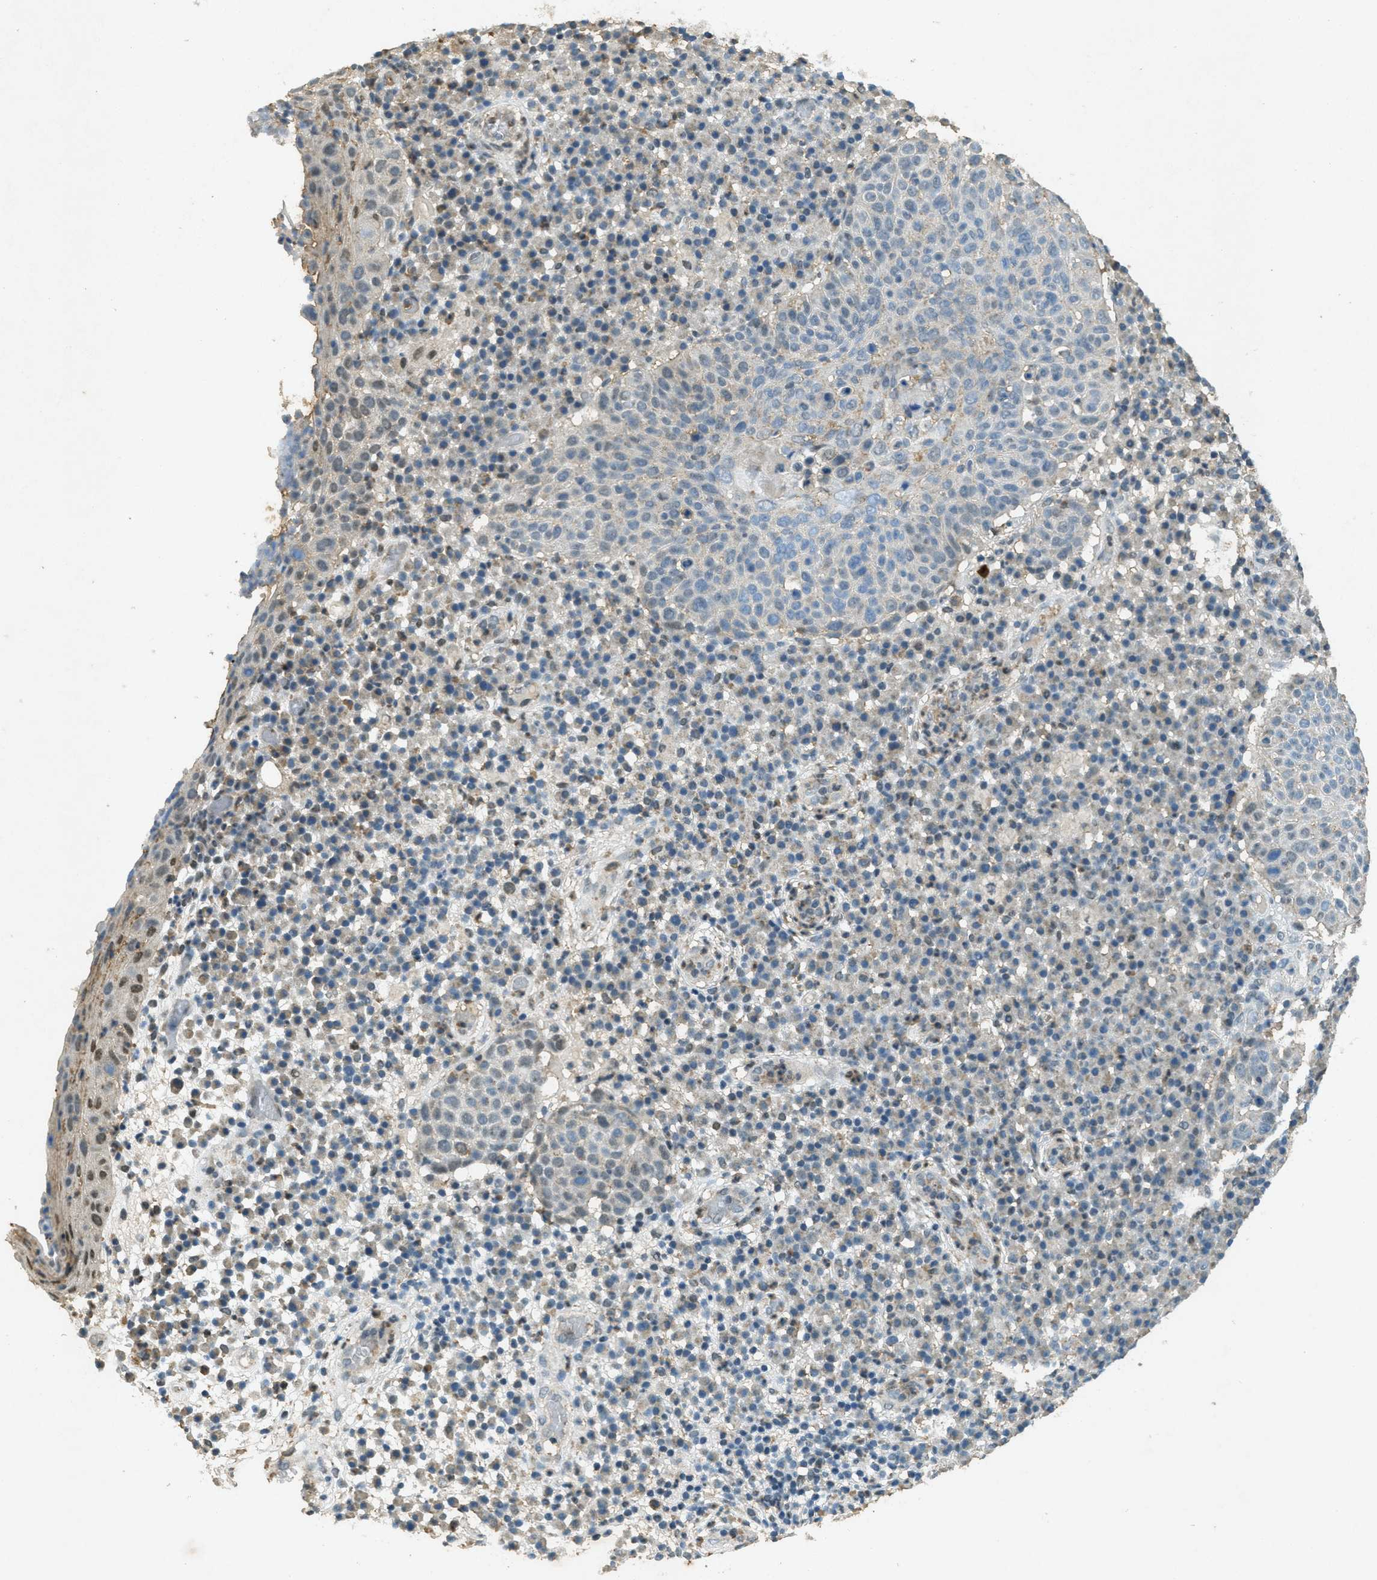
{"staining": {"intensity": "negative", "quantity": "none", "location": "none"}, "tissue": "skin cancer", "cell_type": "Tumor cells", "image_type": "cancer", "snomed": [{"axis": "morphology", "description": "Squamous cell carcinoma in situ, NOS"}, {"axis": "morphology", "description": "Squamous cell carcinoma, NOS"}, {"axis": "topography", "description": "Skin"}], "caption": "An image of human skin cancer is negative for staining in tumor cells. Nuclei are stained in blue.", "gene": "TCF20", "patient": {"sex": "male", "age": 93}}